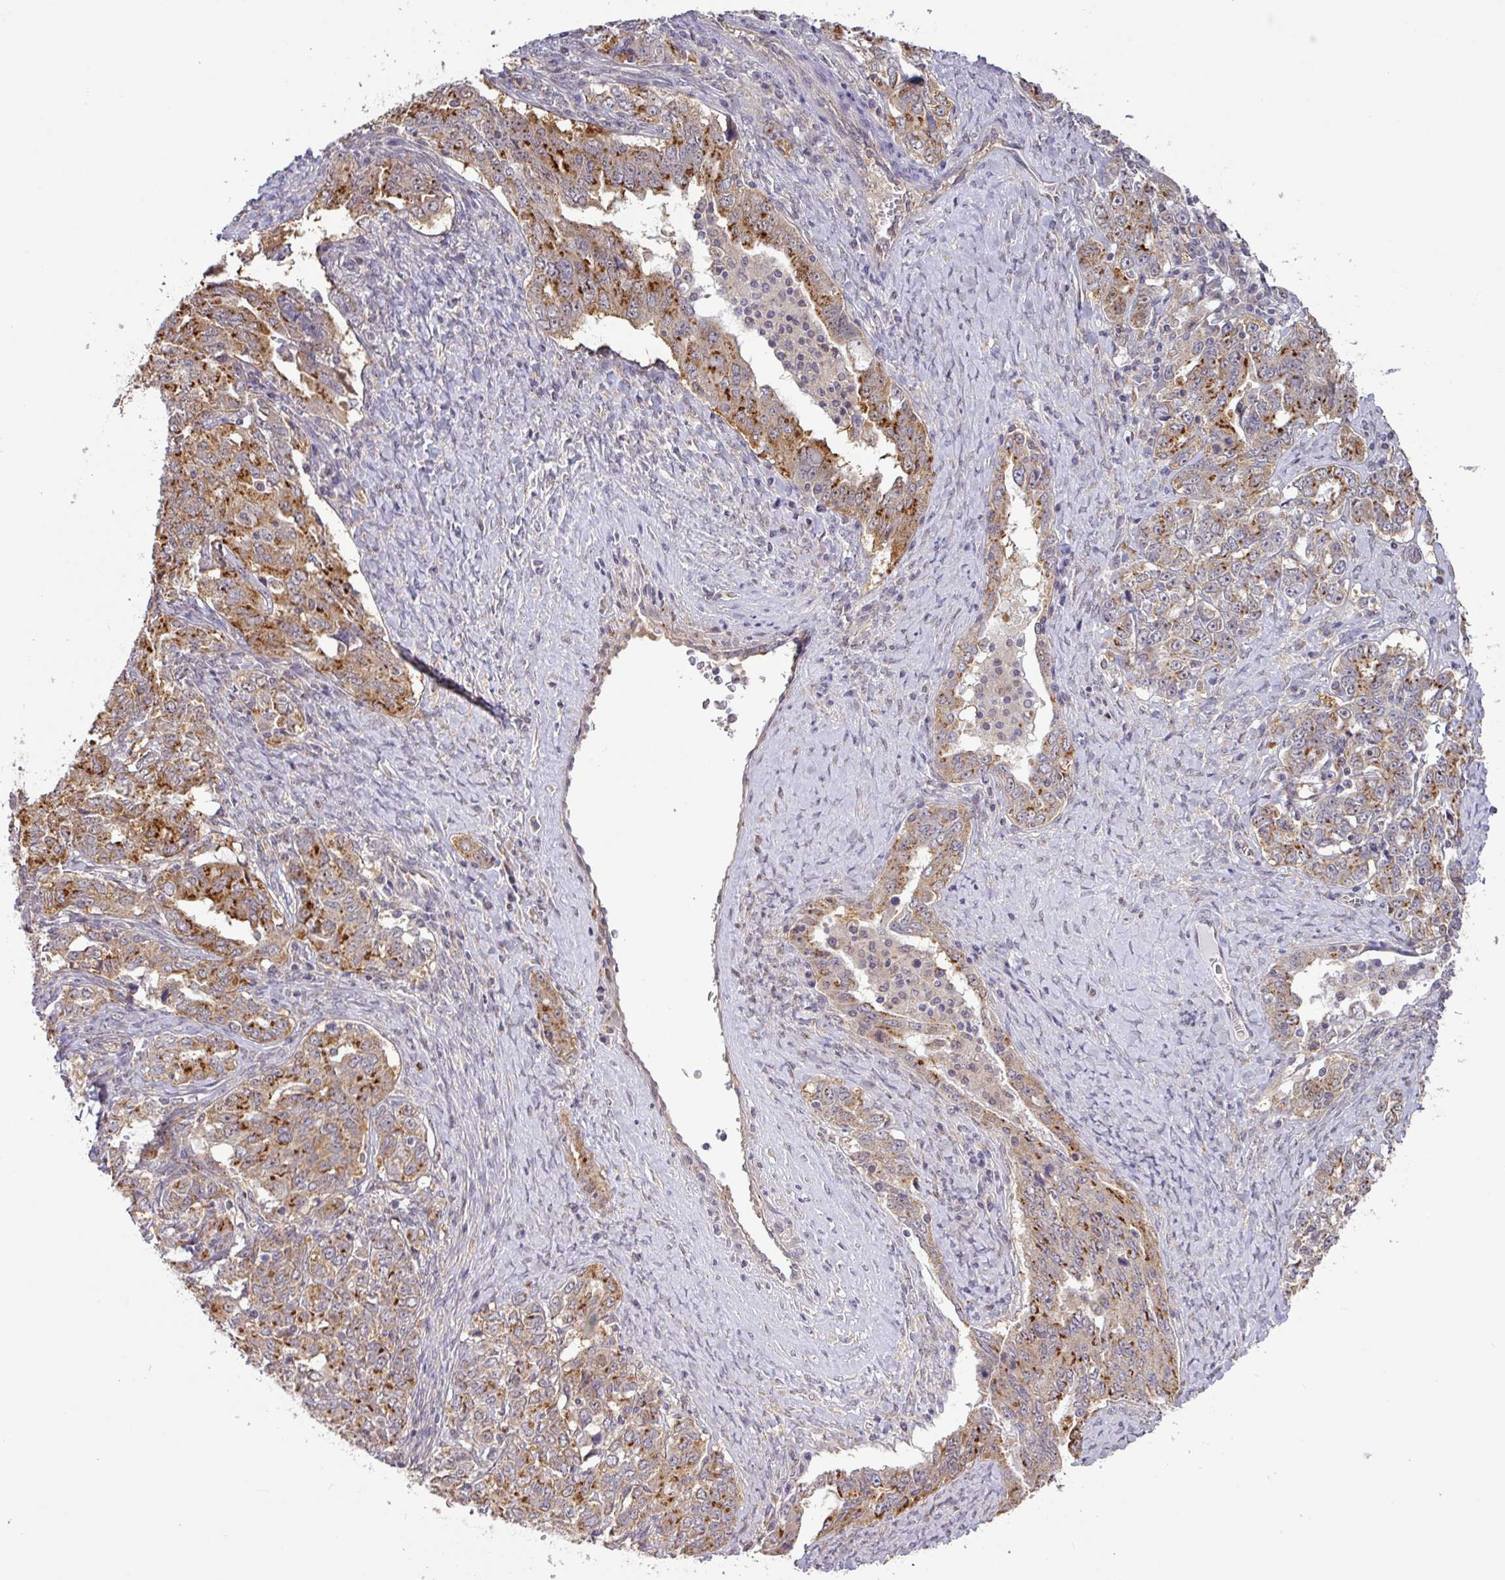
{"staining": {"intensity": "moderate", "quantity": ">75%", "location": "cytoplasmic/membranous"}, "tissue": "ovarian cancer", "cell_type": "Tumor cells", "image_type": "cancer", "snomed": [{"axis": "morphology", "description": "Carcinoma, endometroid"}, {"axis": "topography", "description": "Ovary"}], "caption": "A medium amount of moderate cytoplasmic/membranous staining is appreciated in about >75% of tumor cells in ovarian cancer tissue. (DAB (3,3'-diaminobenzidine) IHC, brown staining for protein, blue staining for nuclei).", "gene": "GALNT12", "patient": {"sex": "female", "age": 62}}